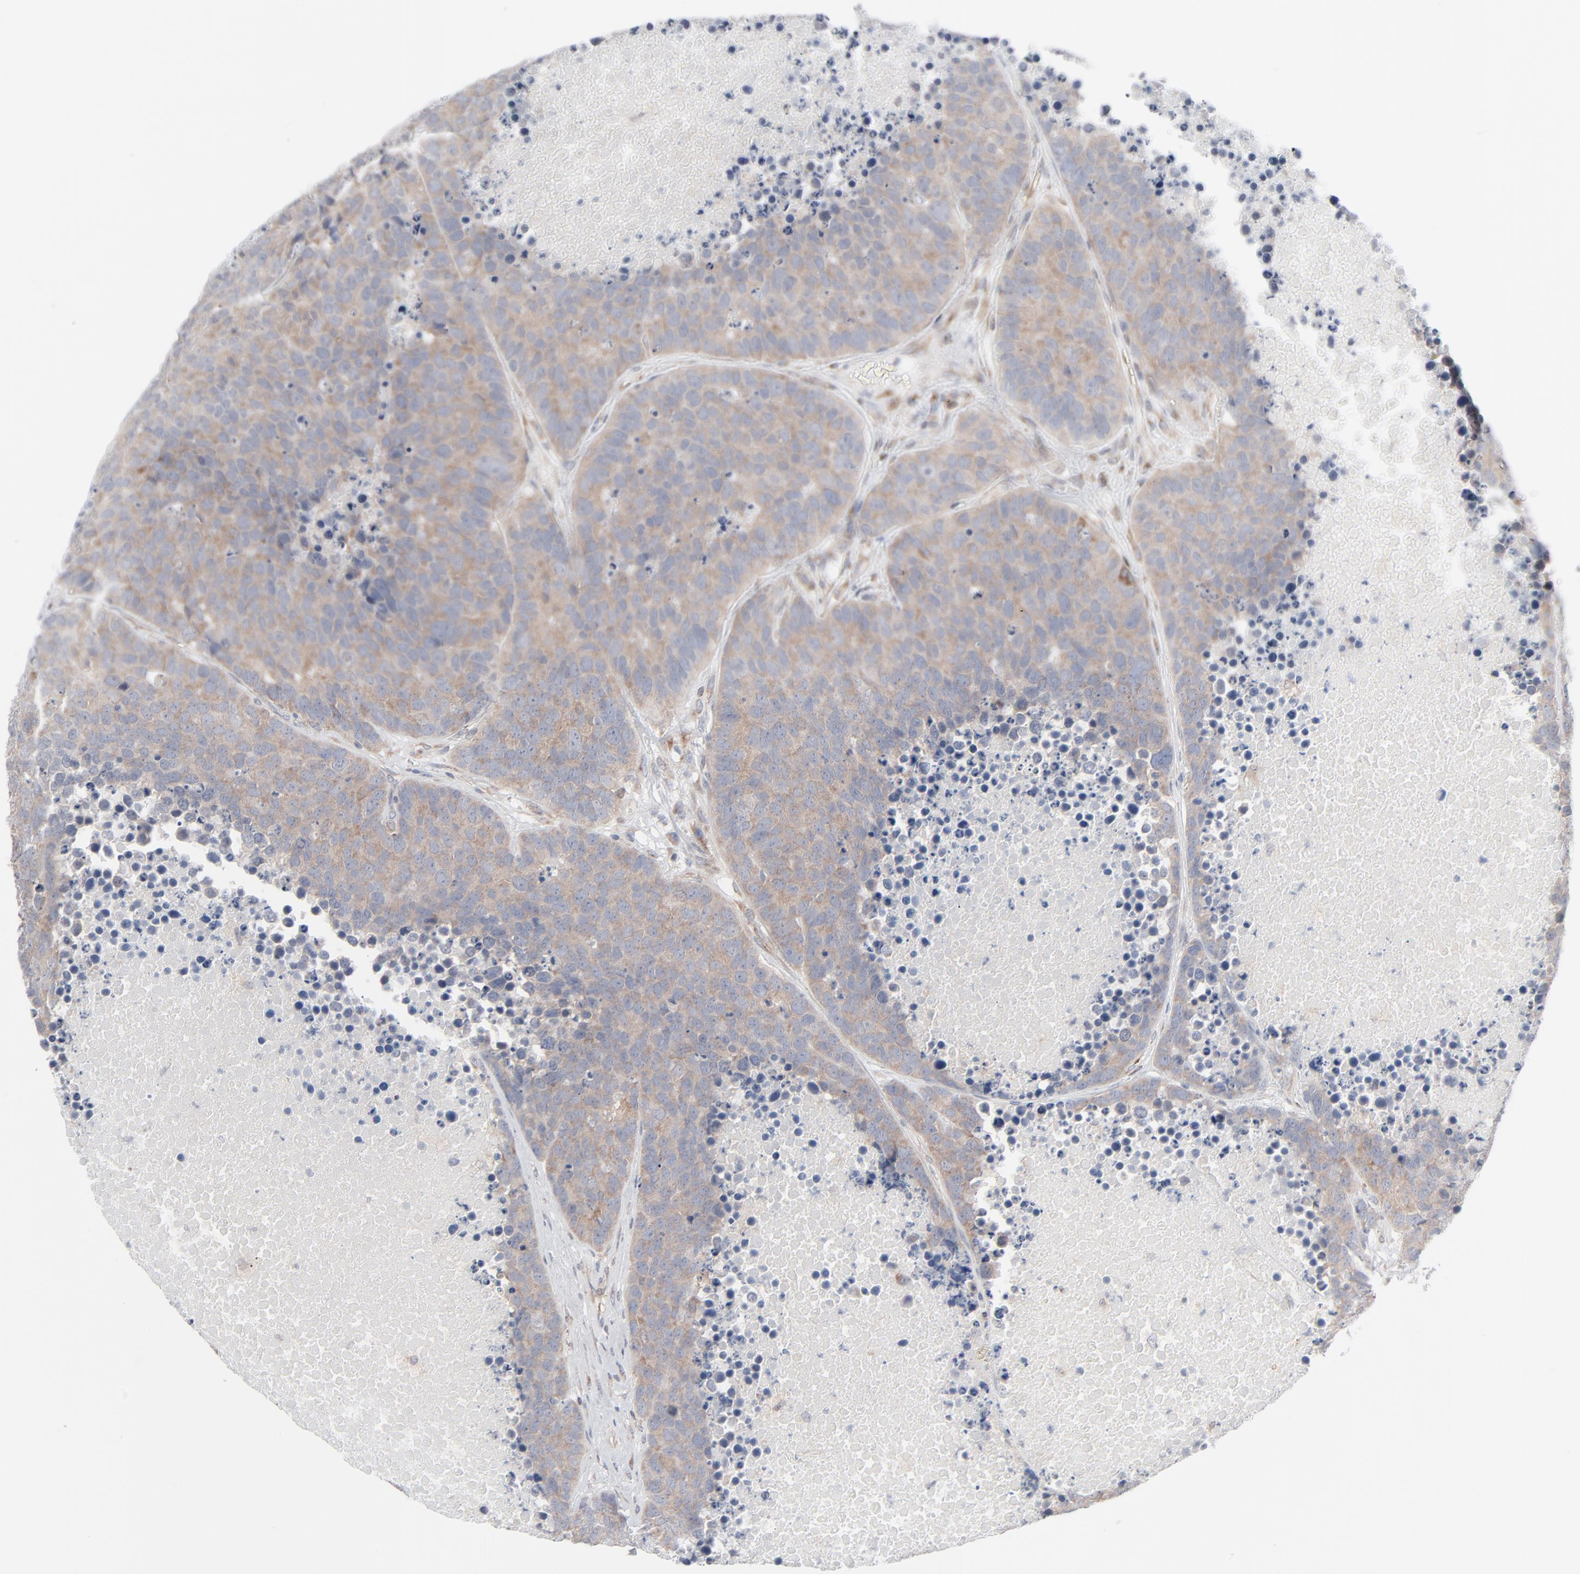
{"staining": {"intensity": "weak", "quantity": ">75%", "location": "cytoplasmic/membranous"}, "tissue": "carcinoid", "cell_type": "Tumor cells", "image_type": "cancer", "snomed": [{"axis": "morphology", "description": "Carcinoid, malignant, NOS"}, {"axis": "topography", "description": "Lung"}], "caption": "The image shows staining of carcinoid, revealing weak cytoplasmic/membranous protein staining (brown color) within tumor cells.", "gene": "KDSR", "patient": {"sex": "male", "age": 60}}